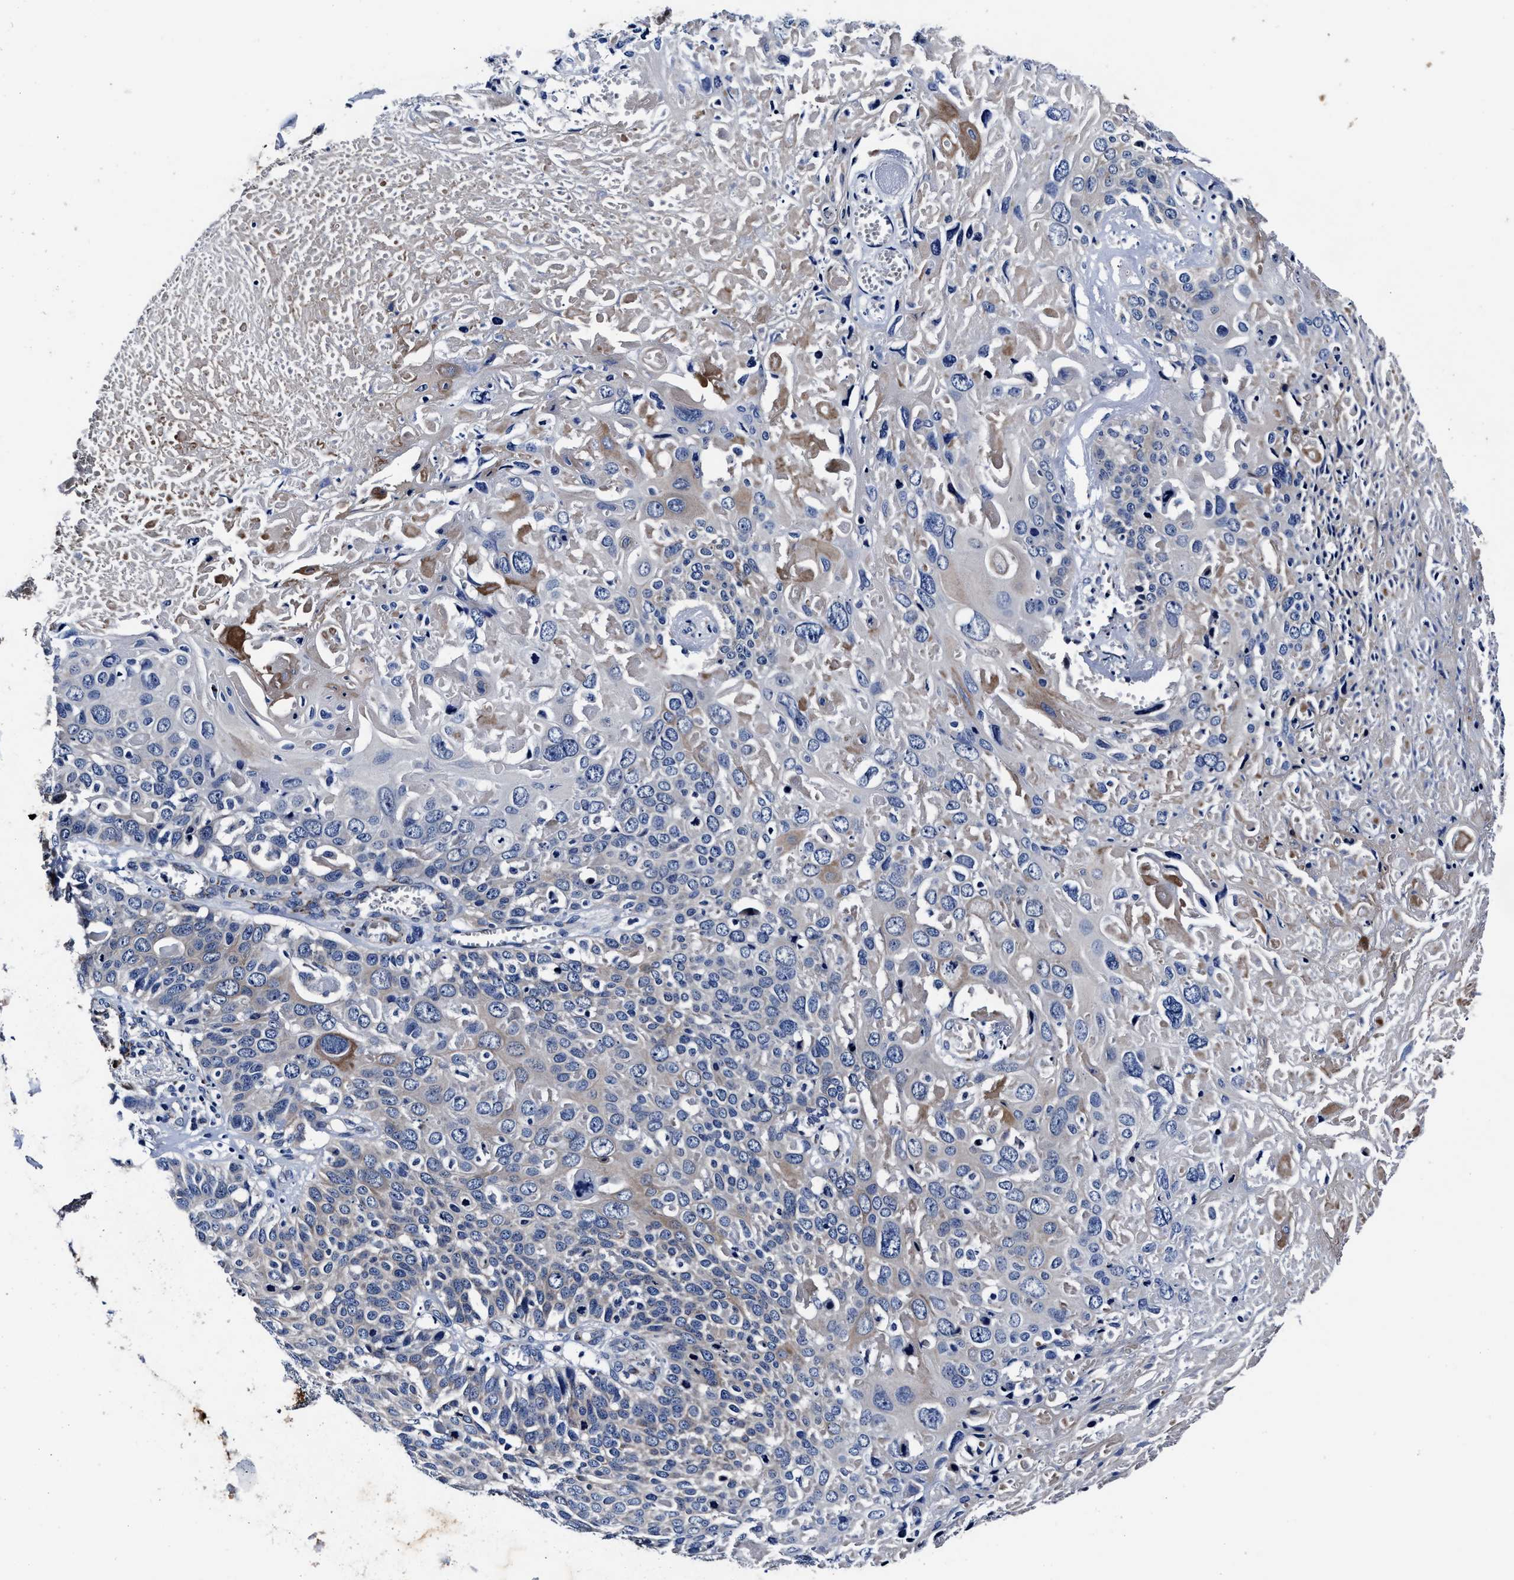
{"staining": {"intensity": "negative", "quantity": "none", "location": "none"}, "tissue": "cervical cancer", "cell_type": "Tumor cells", "image_type": "cancer", "snomed": [{"axis": "morphology", "description": "Squamous cell carcinoma, NOS"}, {"axis": "topography", "description": "Cervix"}], "caption": "Immunohistochemistry micrograph of neoplastic tissue: human cervical squamous cell carcinoma stained with DAB (3,3'-diaminobenzidine) exhibits no significant protein expression in tumor cells.", "gene": "OLFML2A", "patient": {"sex": "female", "age": 74}}